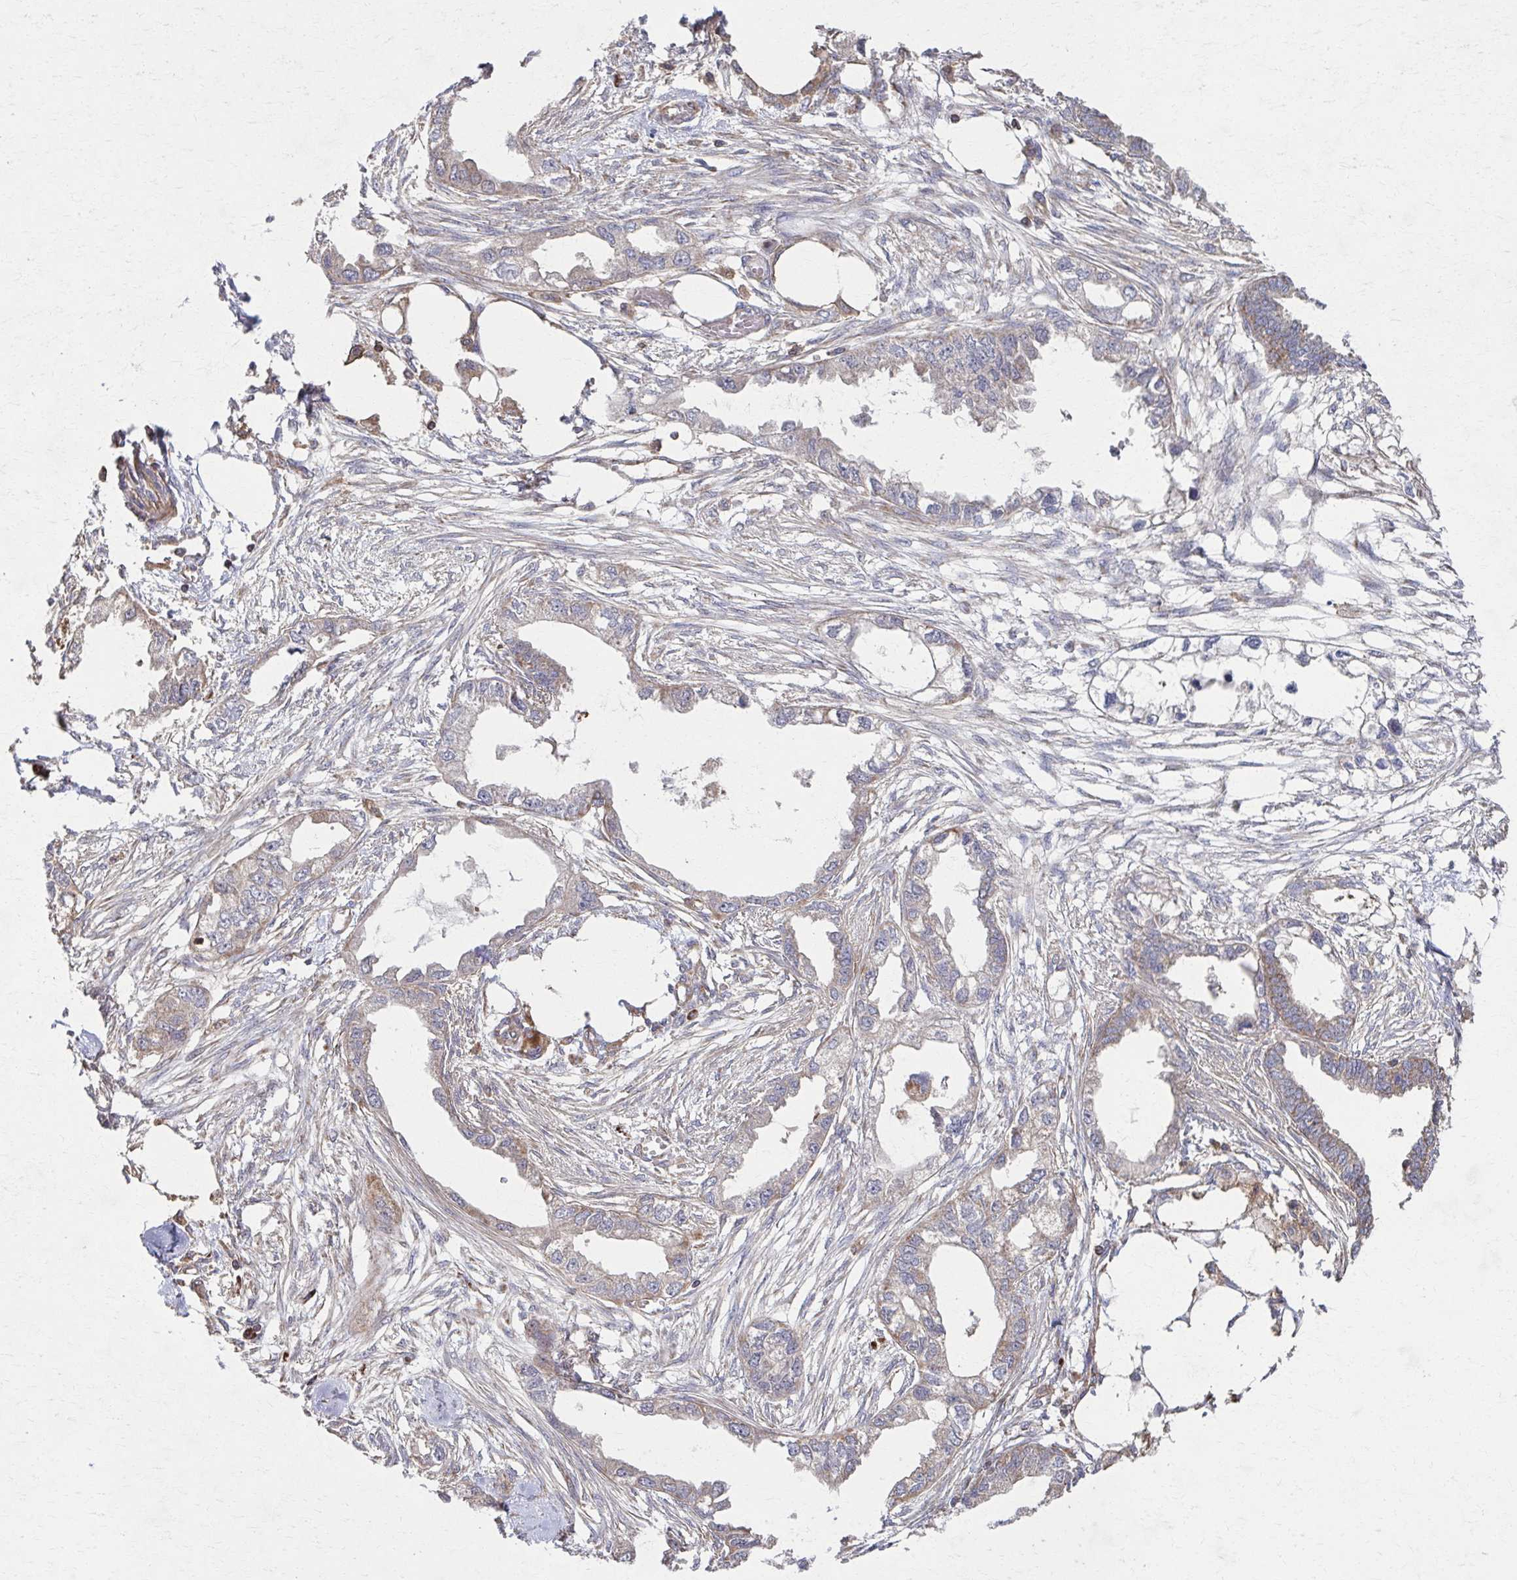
{"staining": {"intensity": "weak", "quantity": "<25%", "location": "cytoplasmic/membranous"}, "tissue": "endometrial cancer", "cell_type": "Tumor cells", "image_type": "cancer", "snomed": [{"axis": "morphology", "description": "Adenocarcinoma, NOS"}, {"axis": "morphology", "description": "Adenocarcinoma, metastatic, NOS"}, {"axis": "topography", "description": "Adipose tissue"}, {"axis": "topography", "description": "Endometrium"}], "caption": "Protein analysis of metastatic adenocarcinoma (endometrial) reveals no significant positivity in tumor cells. (Immunohistochemistry (ihc), brightfield microscopy, high magnification).", "gene": "KLHL34", "patient": {"sex": "female", "age": 67}}